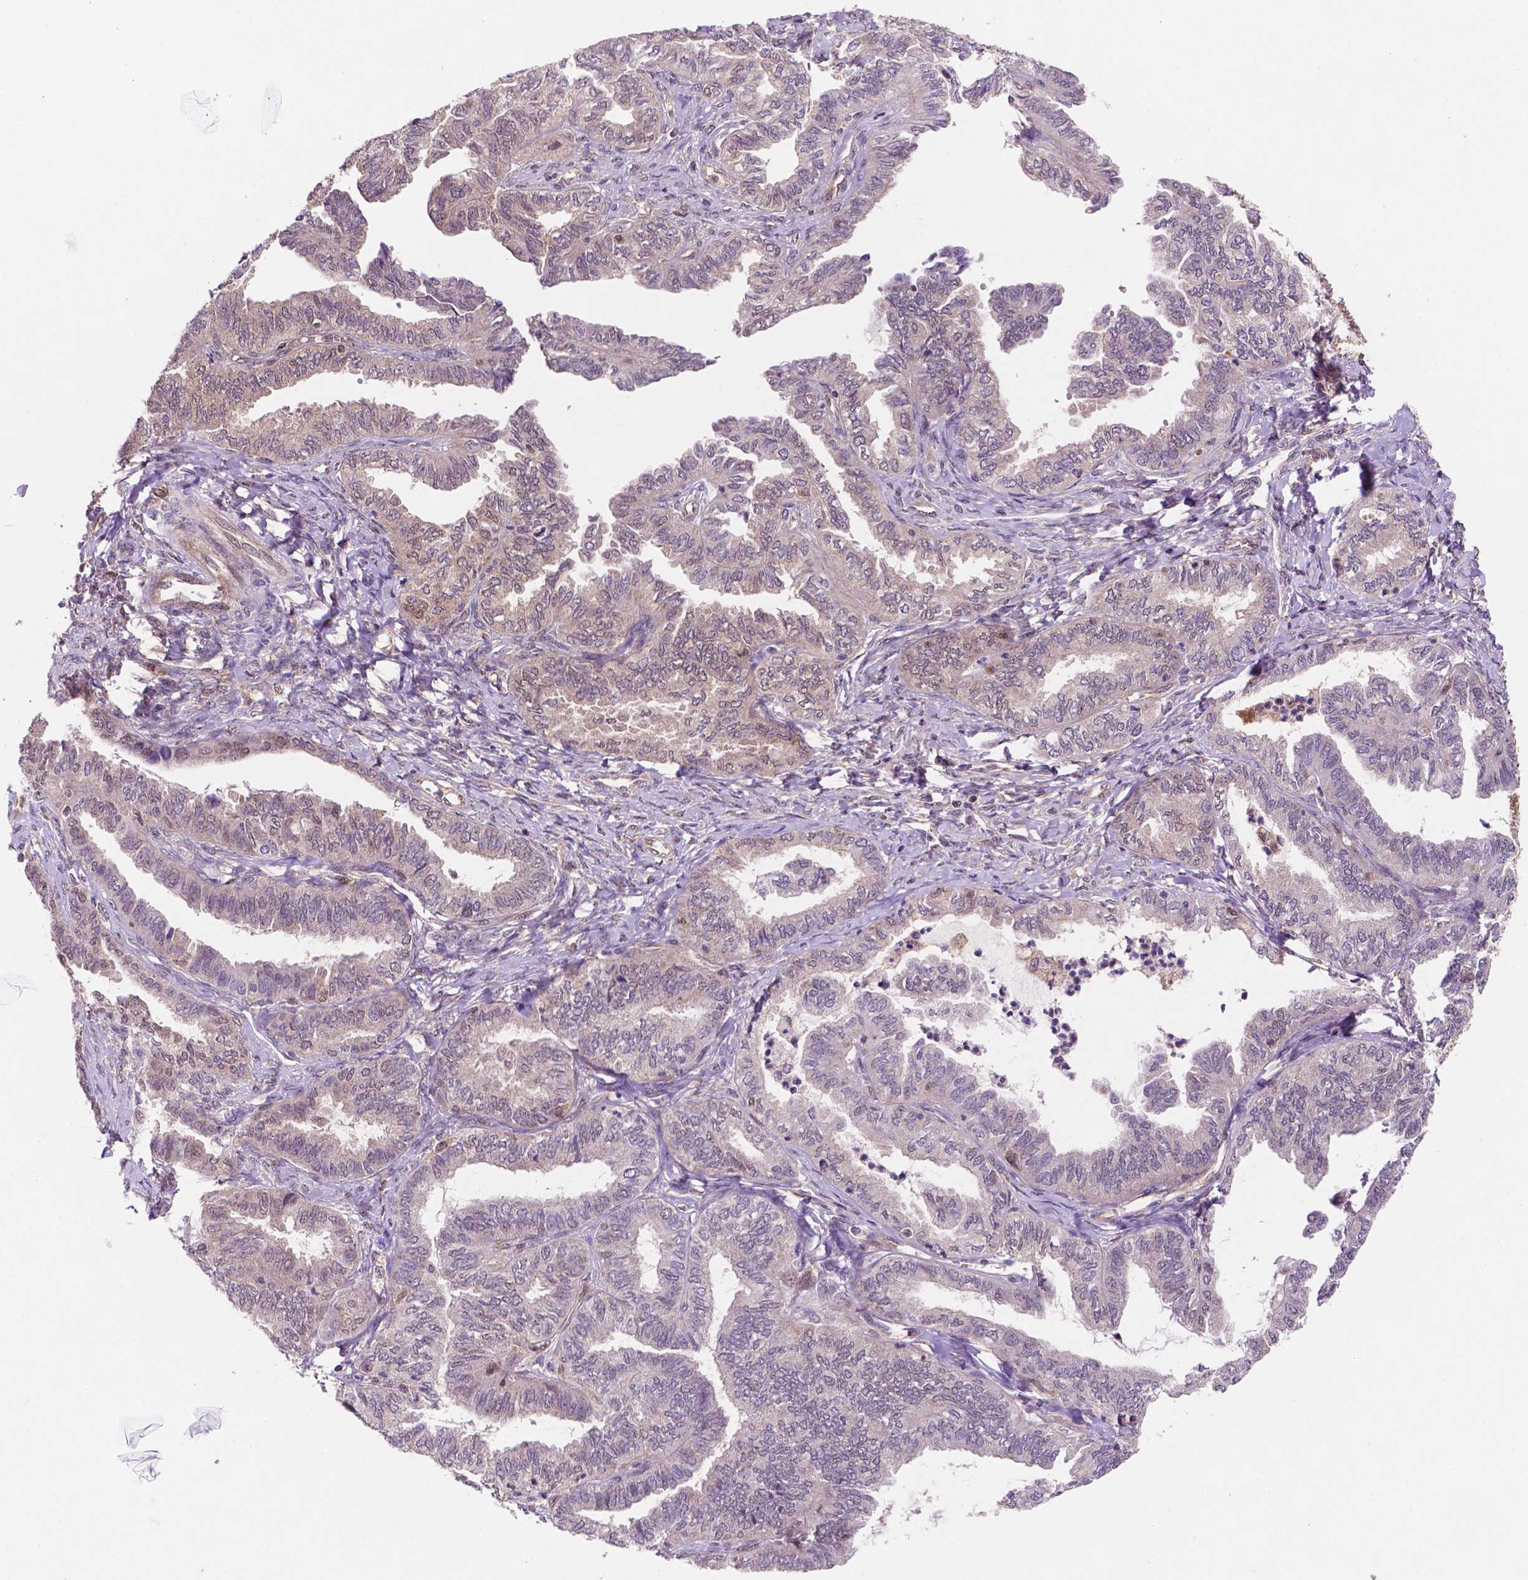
{"staining": {"intensity": "negative", "quantity": "none", "location": "none"}, "tissue": "ovarian cancer", "cell_type": "Tumor cells", "image_type": "cancer", "snomed": [{"axis": "morphology", "description": "Carcinoma, endometroid"}, {"axis": "topography", "description": "Ovary"}], "caption": "This is a photomicrograph of immunohistochemistry staining of ovarian cancer (endometroid carcinoma), which shows no expression in tumor cells.", "gene": "UBE2L6", "patient": {"sex": "female", "age": 70}}